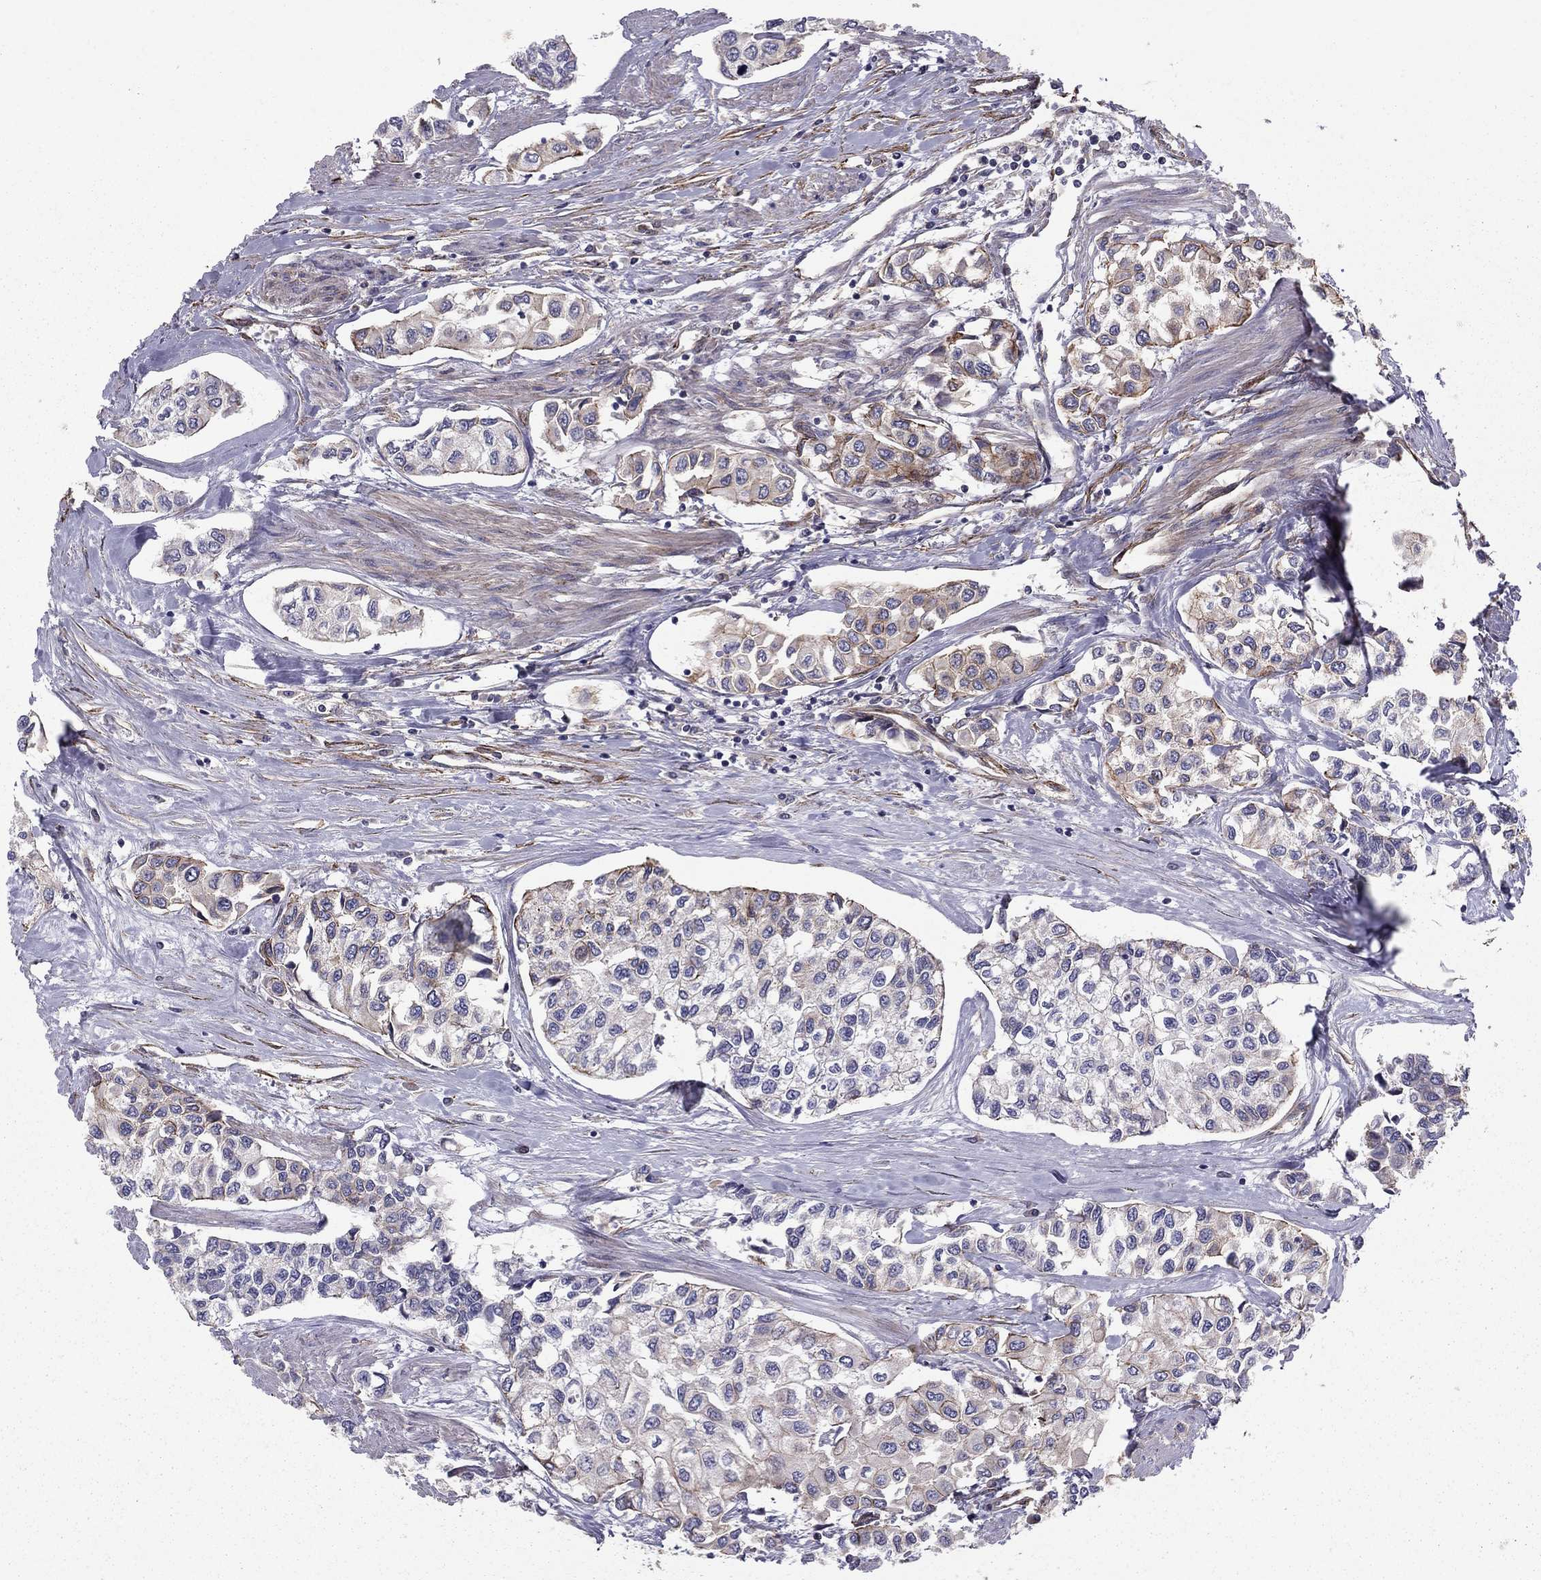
{"staining": {"intensity": "strong", "quantity": "<25%", "location": "cytoplasmic/membranous"}, "tissue": "urothelial cancer", "cell_type": "Tumor cells", "image_type": "cancer", "snomed": [{"axis": "morphology", "description": "Urothelial carcinoma, High grade"}, {"axis": "topography", "description": "Urinary bladder"}], "caption": "Immunohistochemical staining of urothelial carcinoma (high-grade) reveals medium levels of strong cytoplasmic/membranous expression in about <25% of tumor cells.", "gene": "SHMT1", "patient": {"sex": "male", "age": 73}}